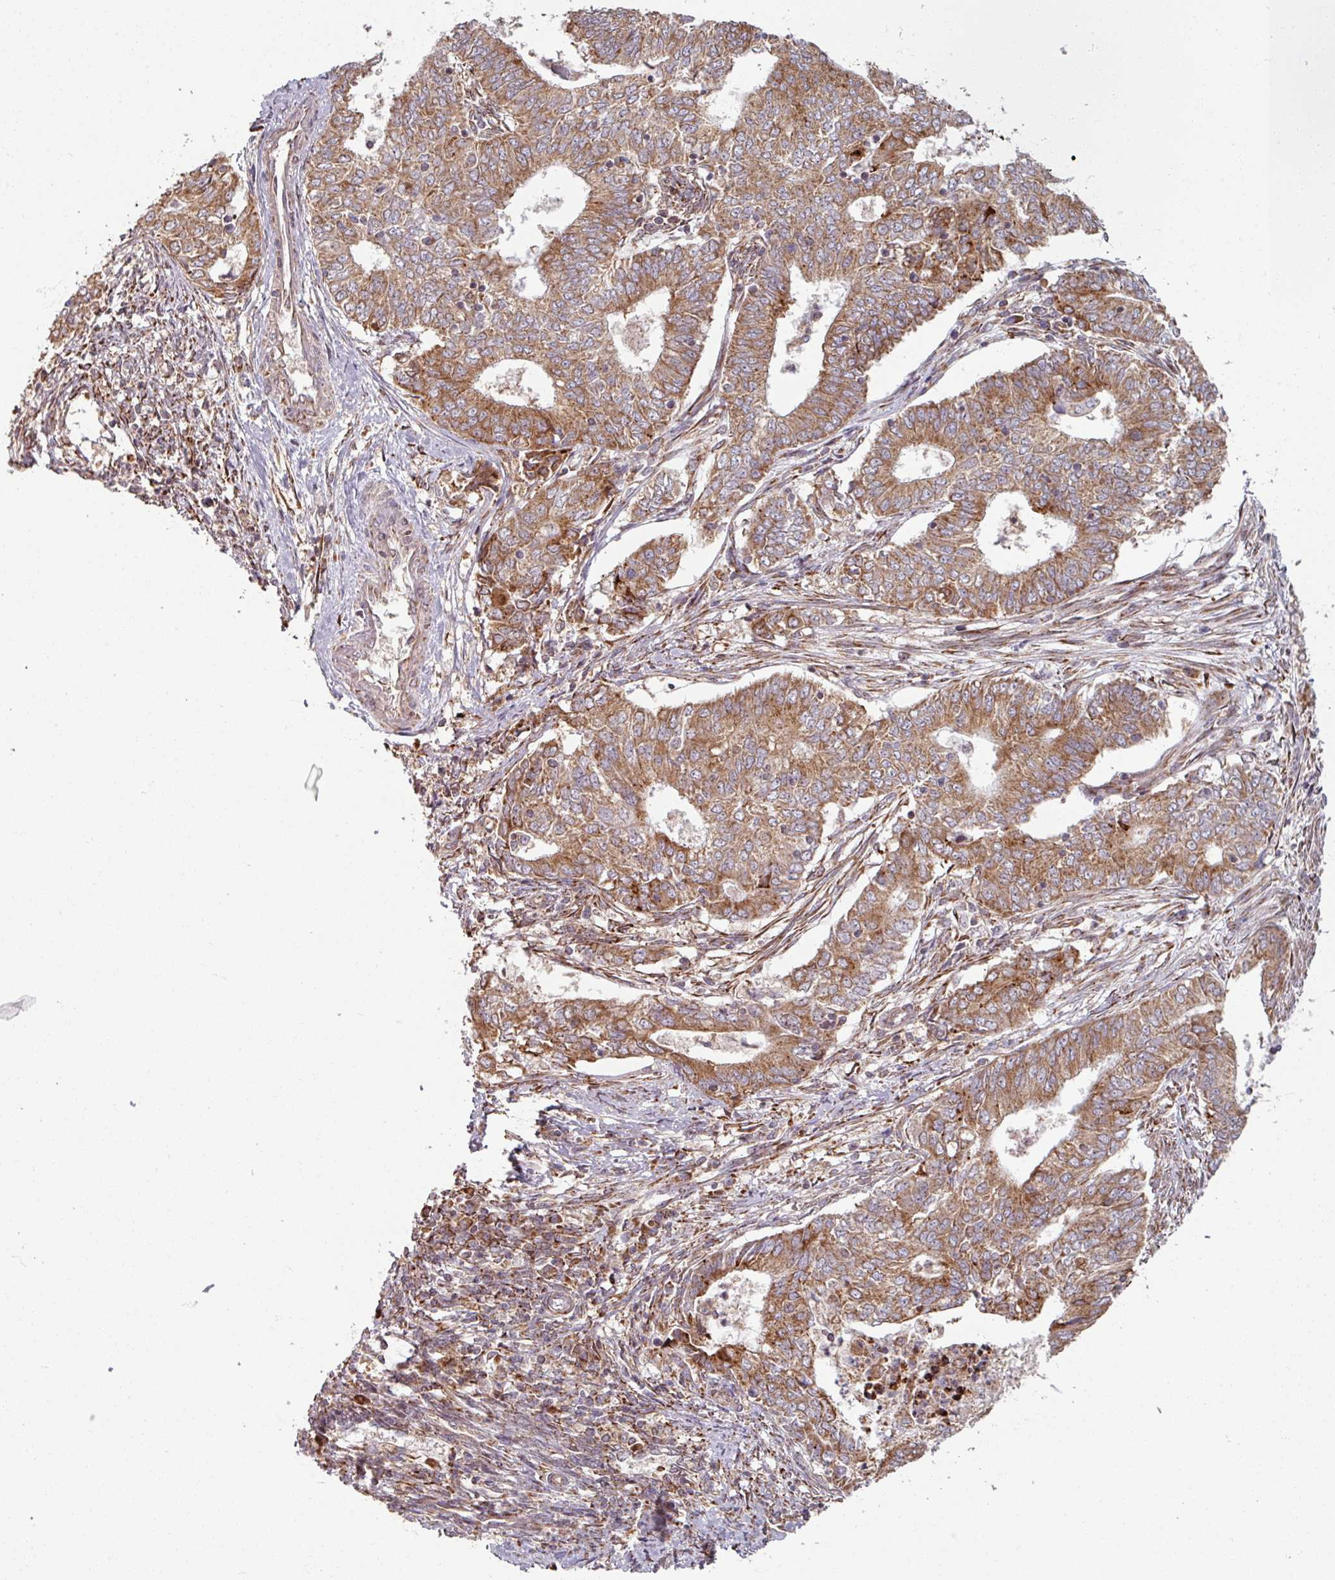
{"staining": {"intensity": "moderate", "quantity": ">75%", "location": "cytoplasmic/membranous"}, "tissue": "endometrial cancer", "cell_type": "Tumor cells", "image_type": "cancer", "snomed": [{"axis": "morphology", "description": "Adenocarcinoma, NOS"}, {"axis": "topography", "description": "Endometrium"}], "caption": "DAB (3,3'-diaminobenzidine) immunohistochemical staining of human endometrial cancer (adenocarcinoma) exhibits moderate cytoplasmic/membranous protein positivity in about >75% of tumor cells.", "gene": "MAGT1", "patient": {"sex": "female", "age": 62}}